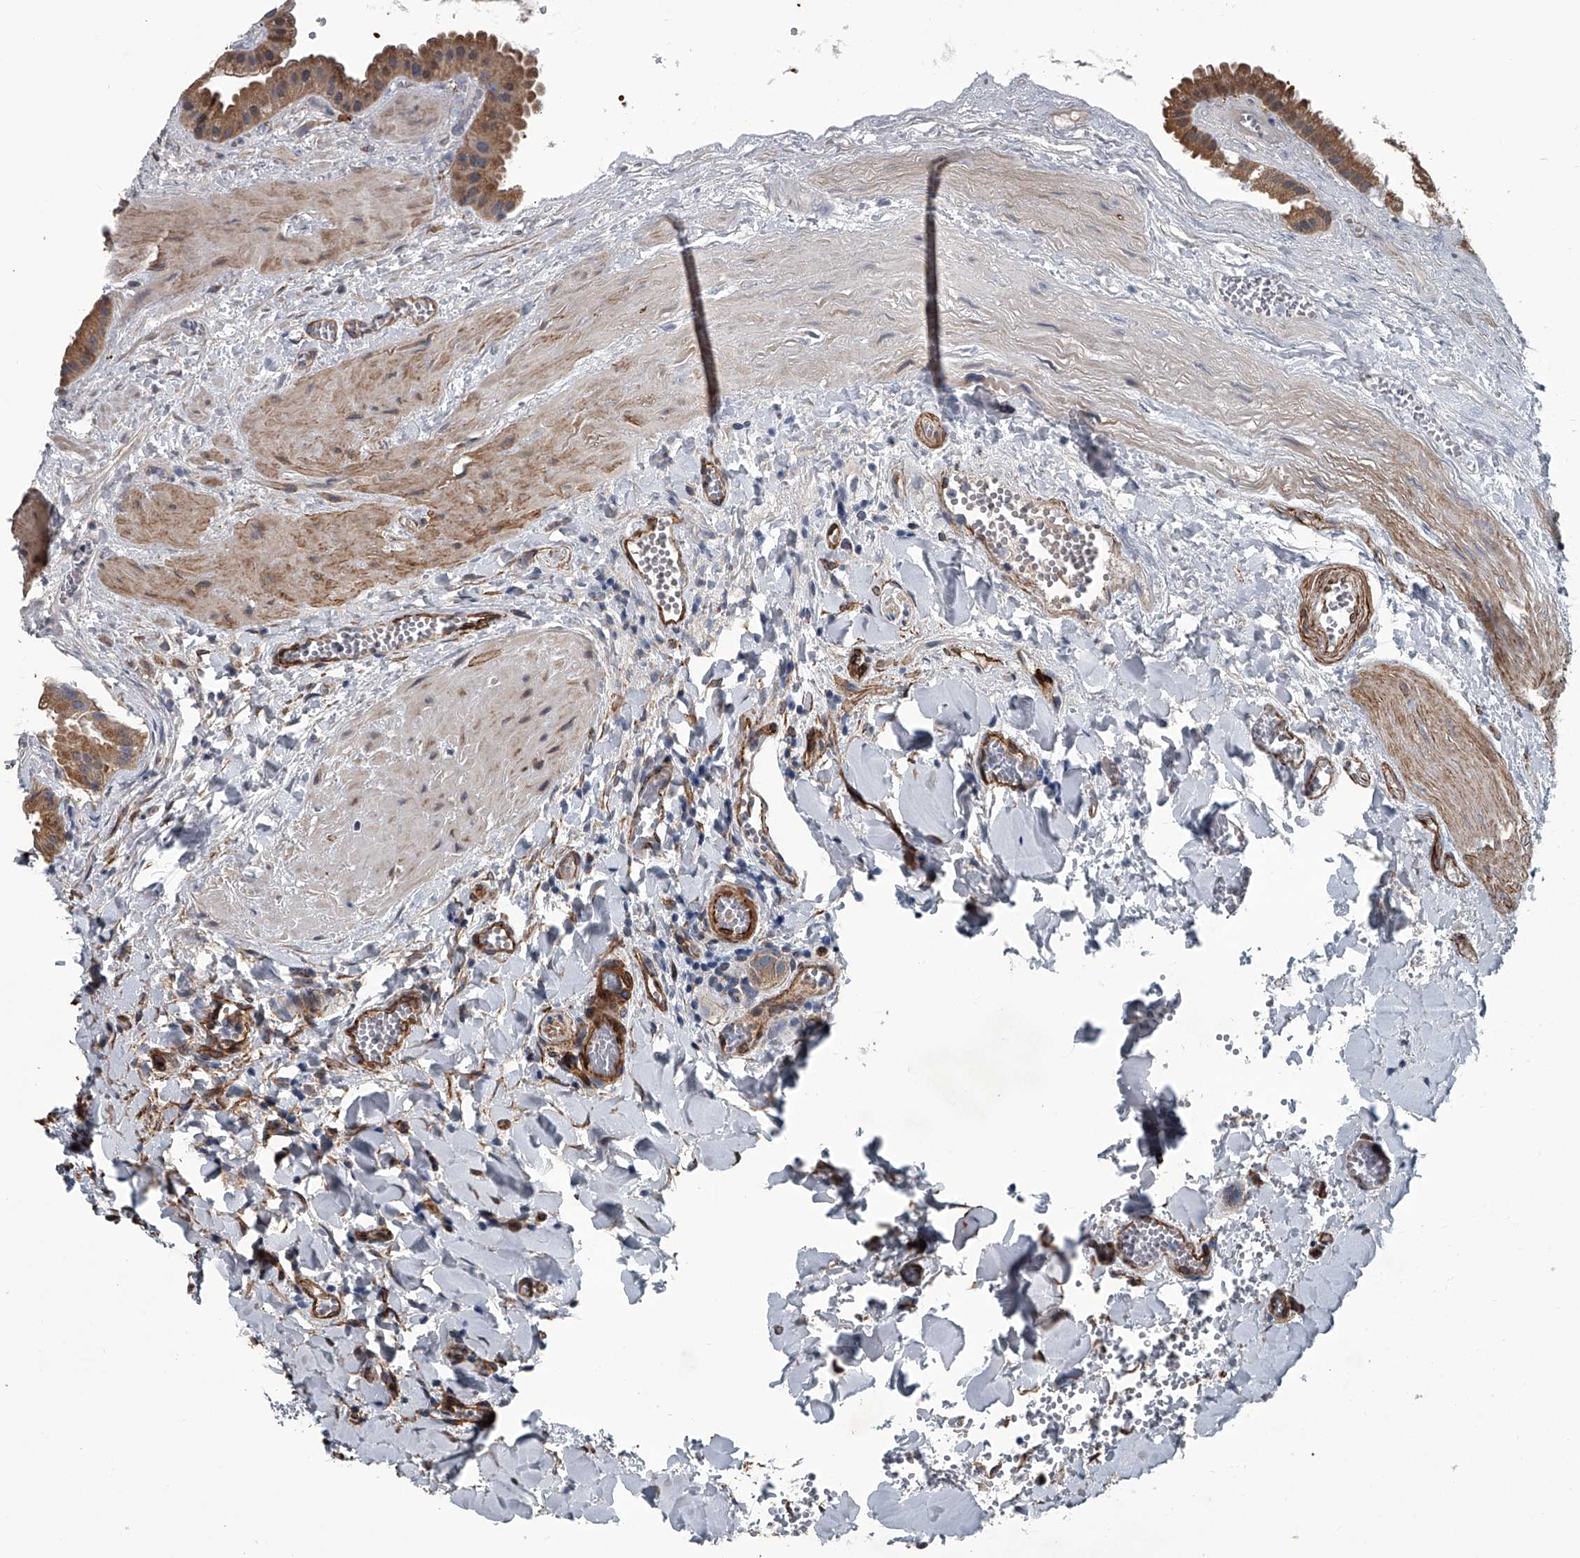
{"staining": {"intensity": "moderate", "quantity": ">75%", "location": "cytoplasmic/membranous"}, "tissue": "gallbladder", "cell_type": "Glandular cells", "image_type": "normal", "snomed": [{"axis": "morphology", "description": "Normal tissue, NOS"}, {"axis": "topography", "description": "Gallbladder"}], "caption": "Protein analysis of normal gallbladder exhibits moderate cytoplasmic/membranous staining in about >75% of glandular cells.", "gene": "LDLRAD2", "patient": {"sex": "male", "age": 55}}